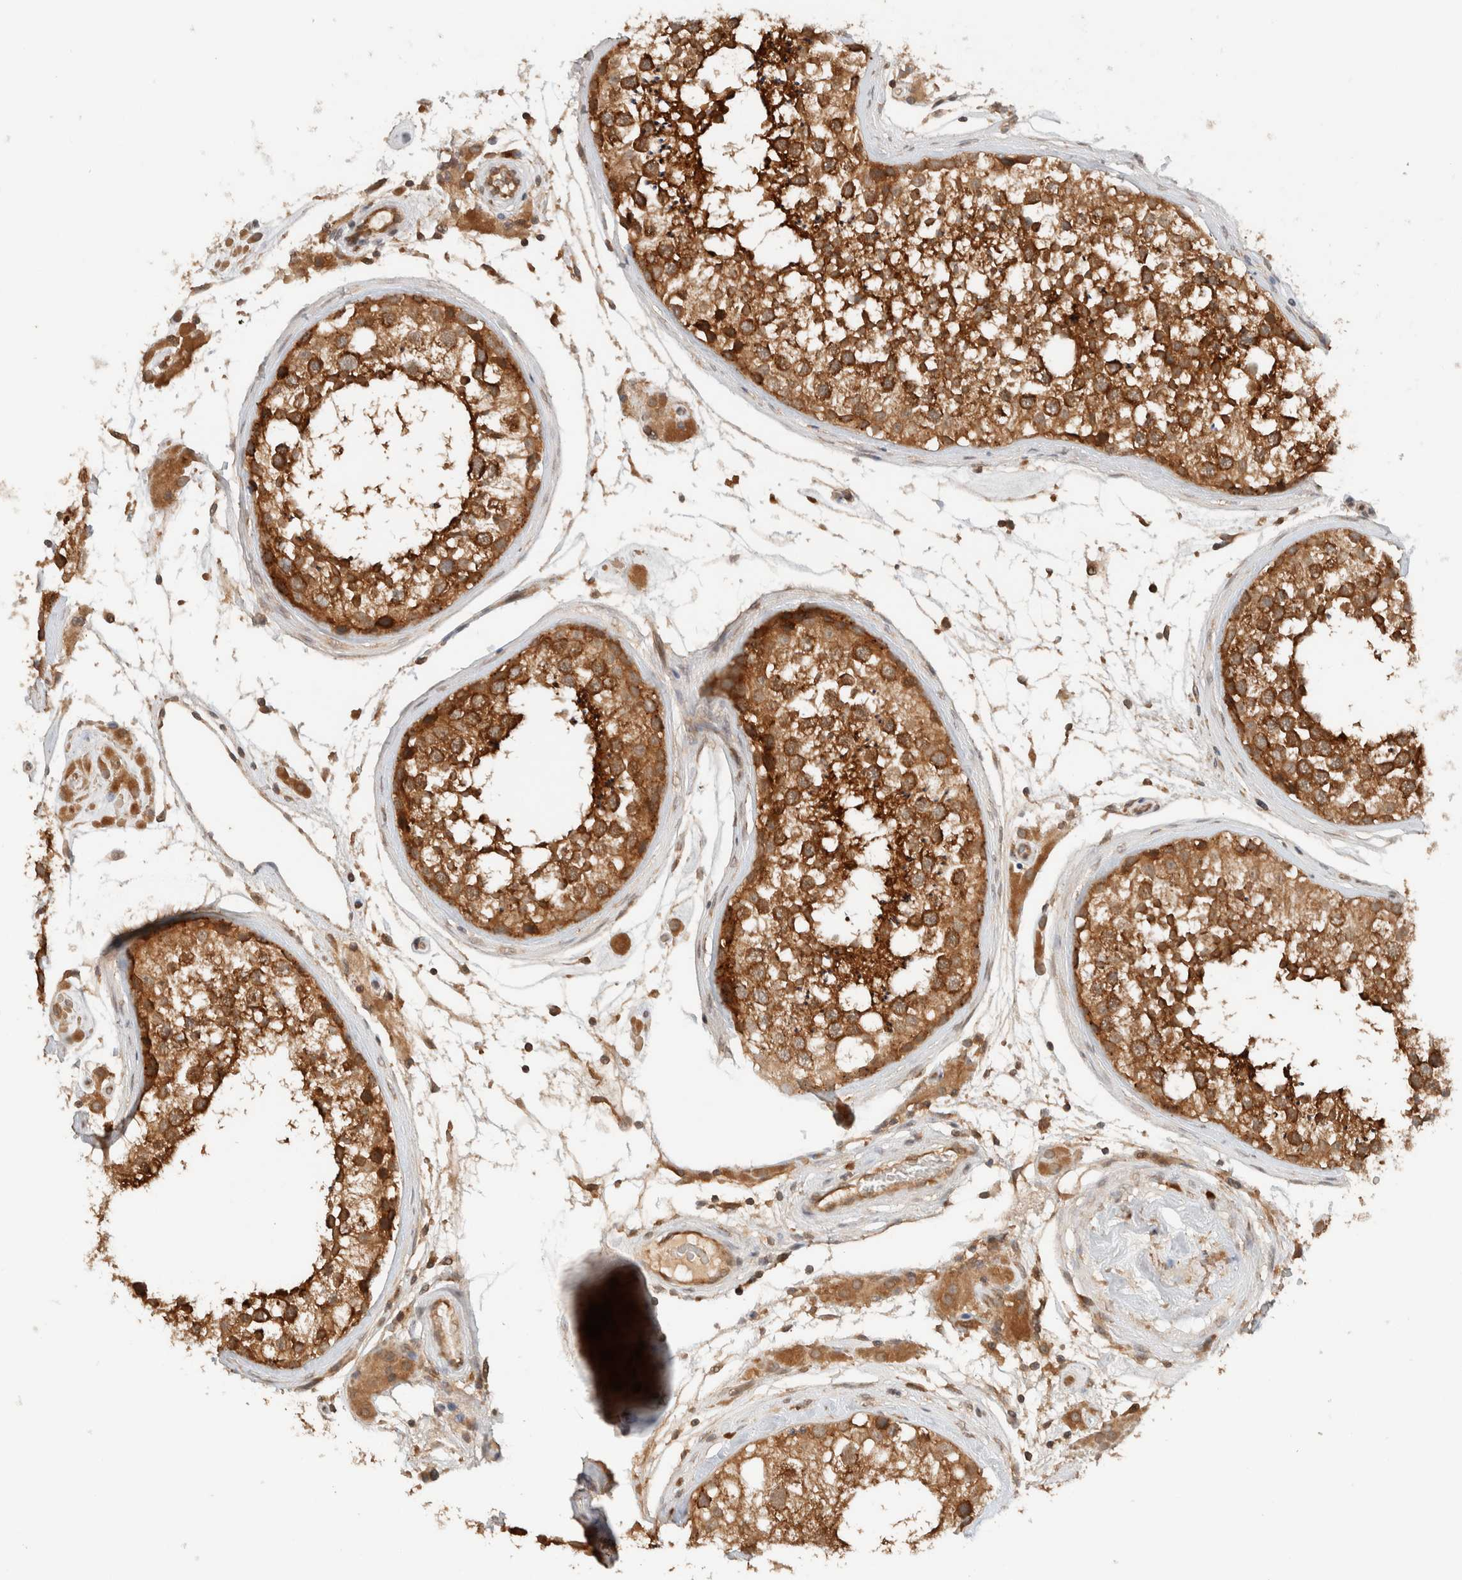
{"staining": {"intensity": "strong", "quantity": ">75%", "location": "cytoplasmic/membranous"}, "tissue": "testis", "cell_type": "Cells in seminiferous ducts", "image_type": "normal", "snomed": [{"axis": "morphology", "description": "Normal tissue, NOS"}, {"axis": "topography", "description": "Testis"}], "caption": "Strong cytoplasmic/membranous staining is seen in about >75% of cells in seminiferous ducts in benign testis.", "gene": "ARFGEF2", "patient": {"sex": "male", "age": 46}}